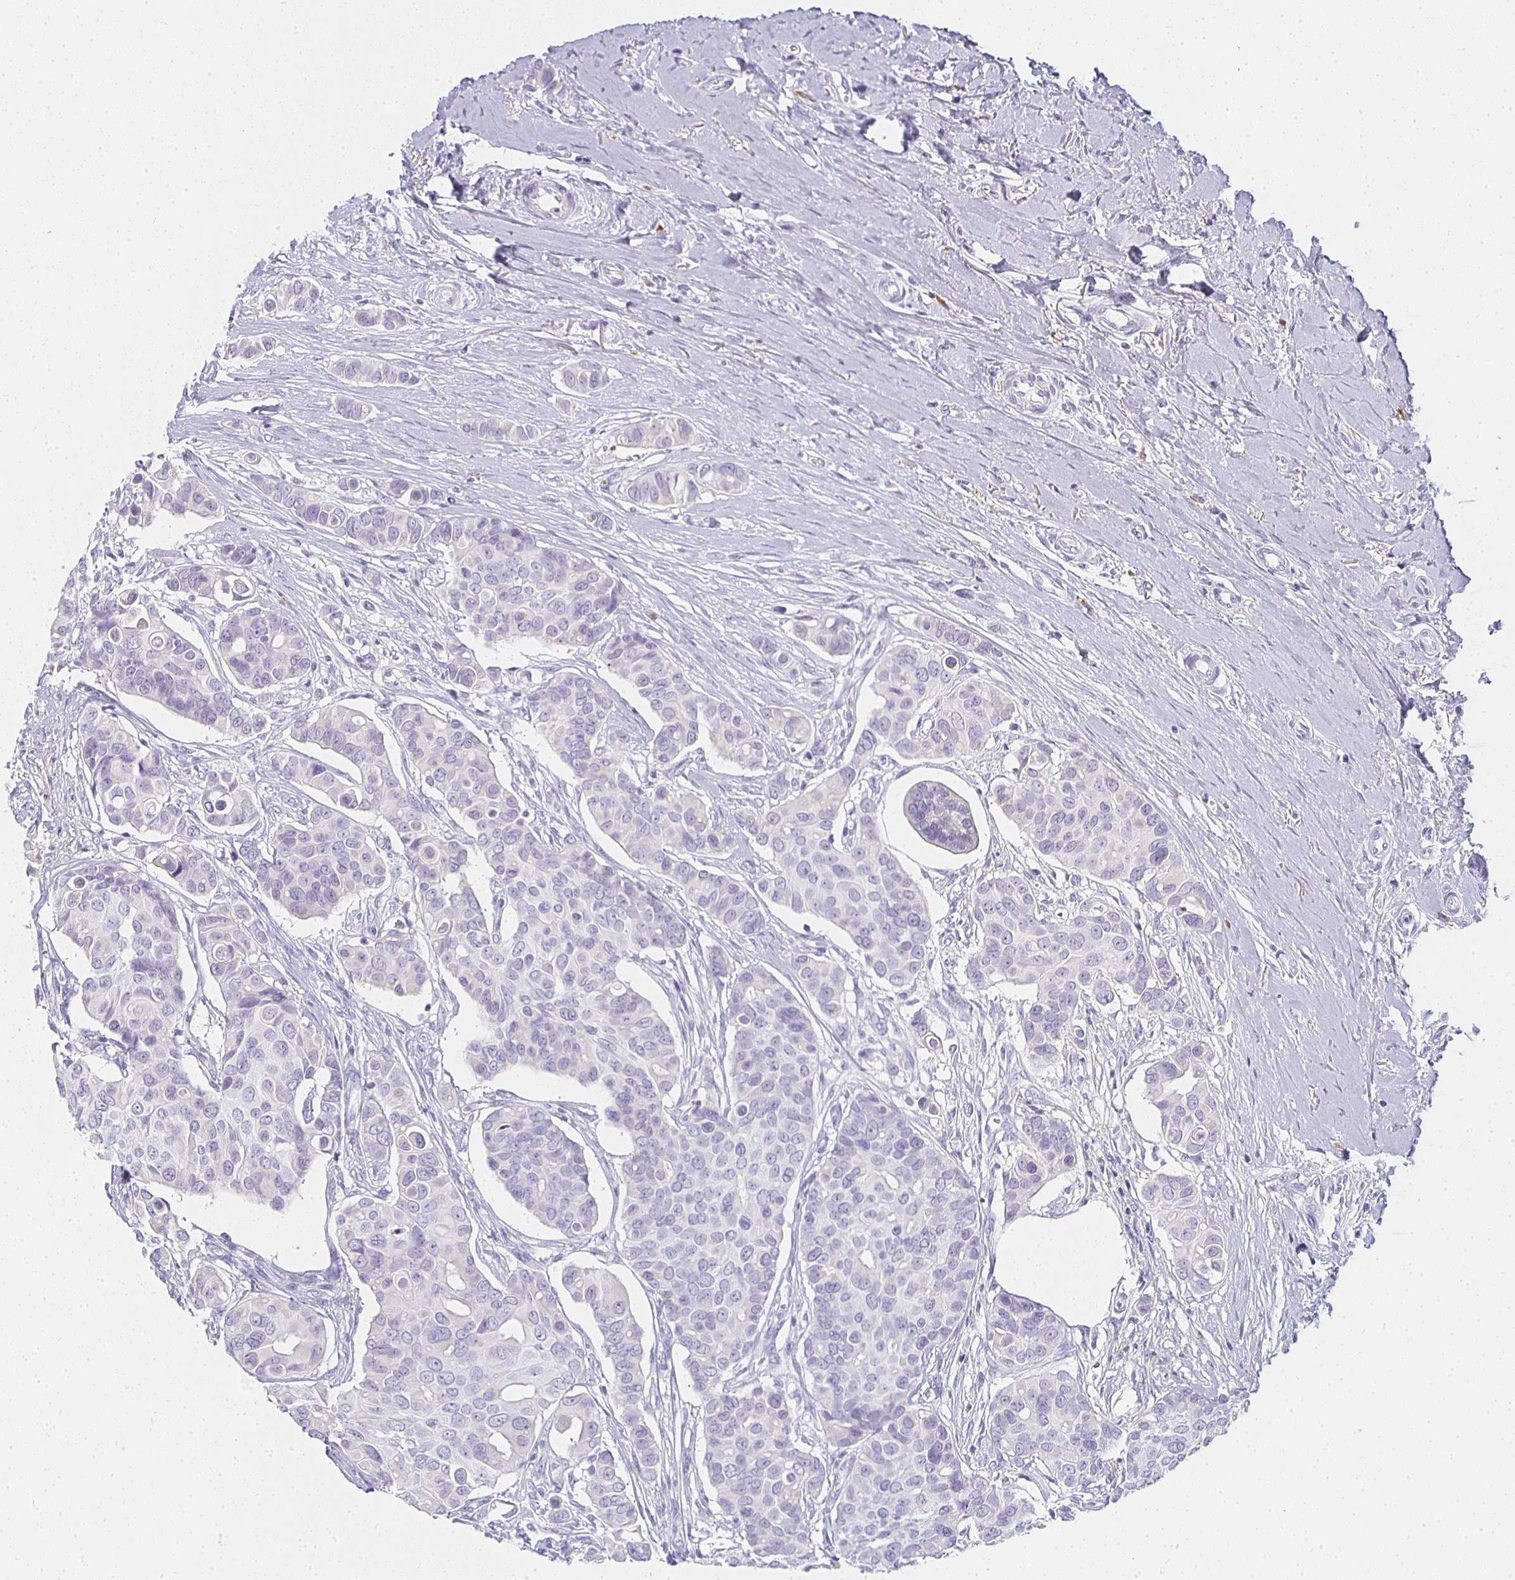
{"staining": {"intensity": "negative", "quantity": "none", "location": "none"}, "tissue": "breast cancer", "cell_type": "Tumor cells", "image_type": "cancer", "snomed": [{"axis": "morphology", "description": "Normal tissue, NOS"}, {"axis": "morphology", "description": "Duct carcinoma"}, {"axis": "topography", "description": "Skin"}, {"axis": "topography", "description": "Breast"}], "caption": "Protein analysis of breast invasive ductal carcinoma demonstrates no significant positivity in tumor cells.", "gene": "TPSD1", "patient": {"sex": "female", "age": 54}}